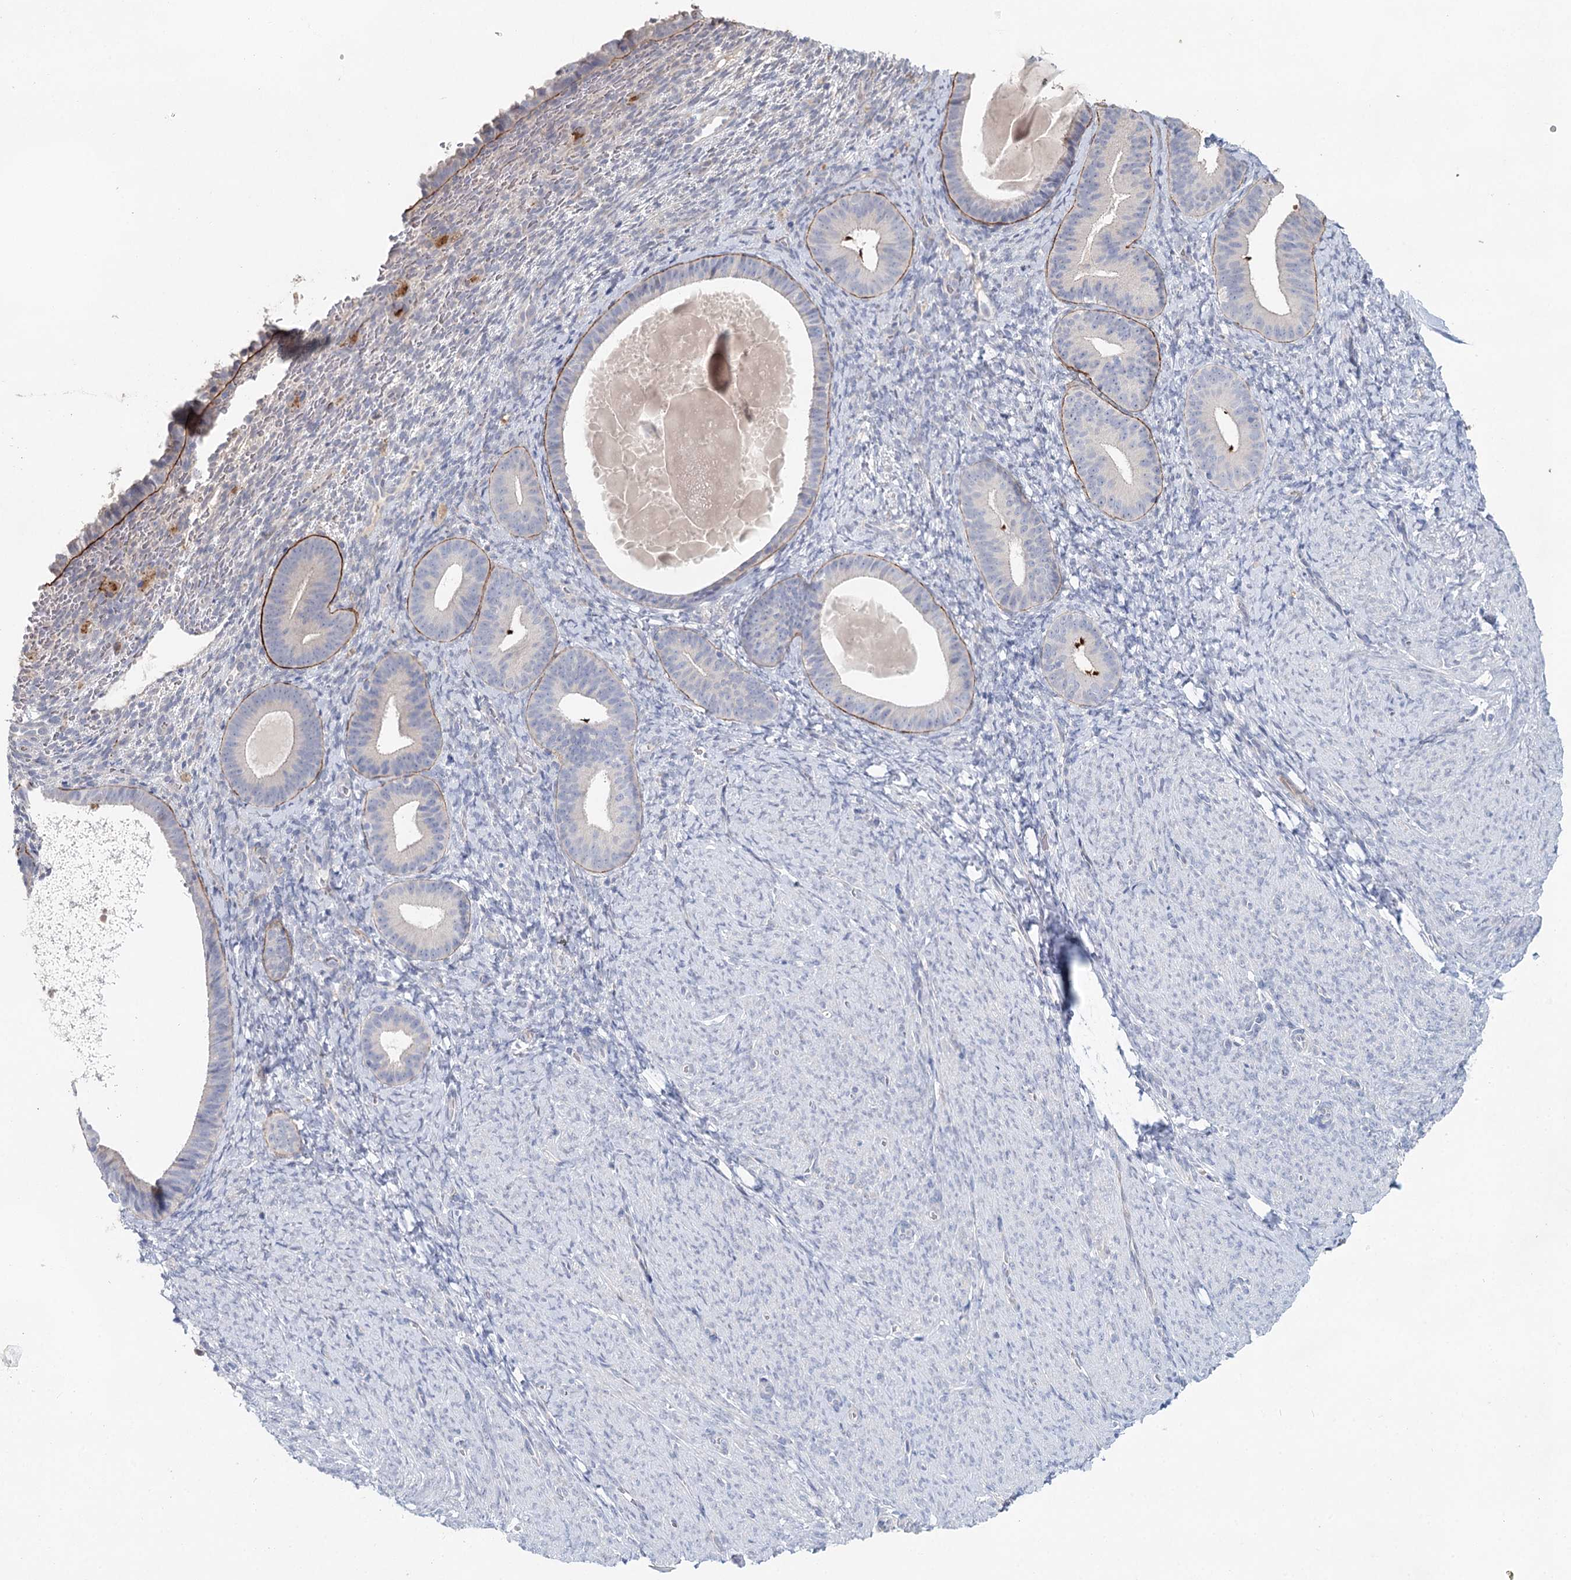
{"staining": {"intensity": "negative", "quantity": "none", "location": "none"}, "tissue": "endometrium", "cell_type": "Cells in endometrial stroma", "image_type": "normal", "snomed": [{"axis": "morphology", "description": "Normal tissue, NOS"}, {"axis": "topography", "description": "Endometrium"}], "caption": "IHC of benign human endometrium reveals no positivity in cells in endometrial stroma.", "gene": "SLC19A3", "patient": {"sex": "female", "age": 65}}